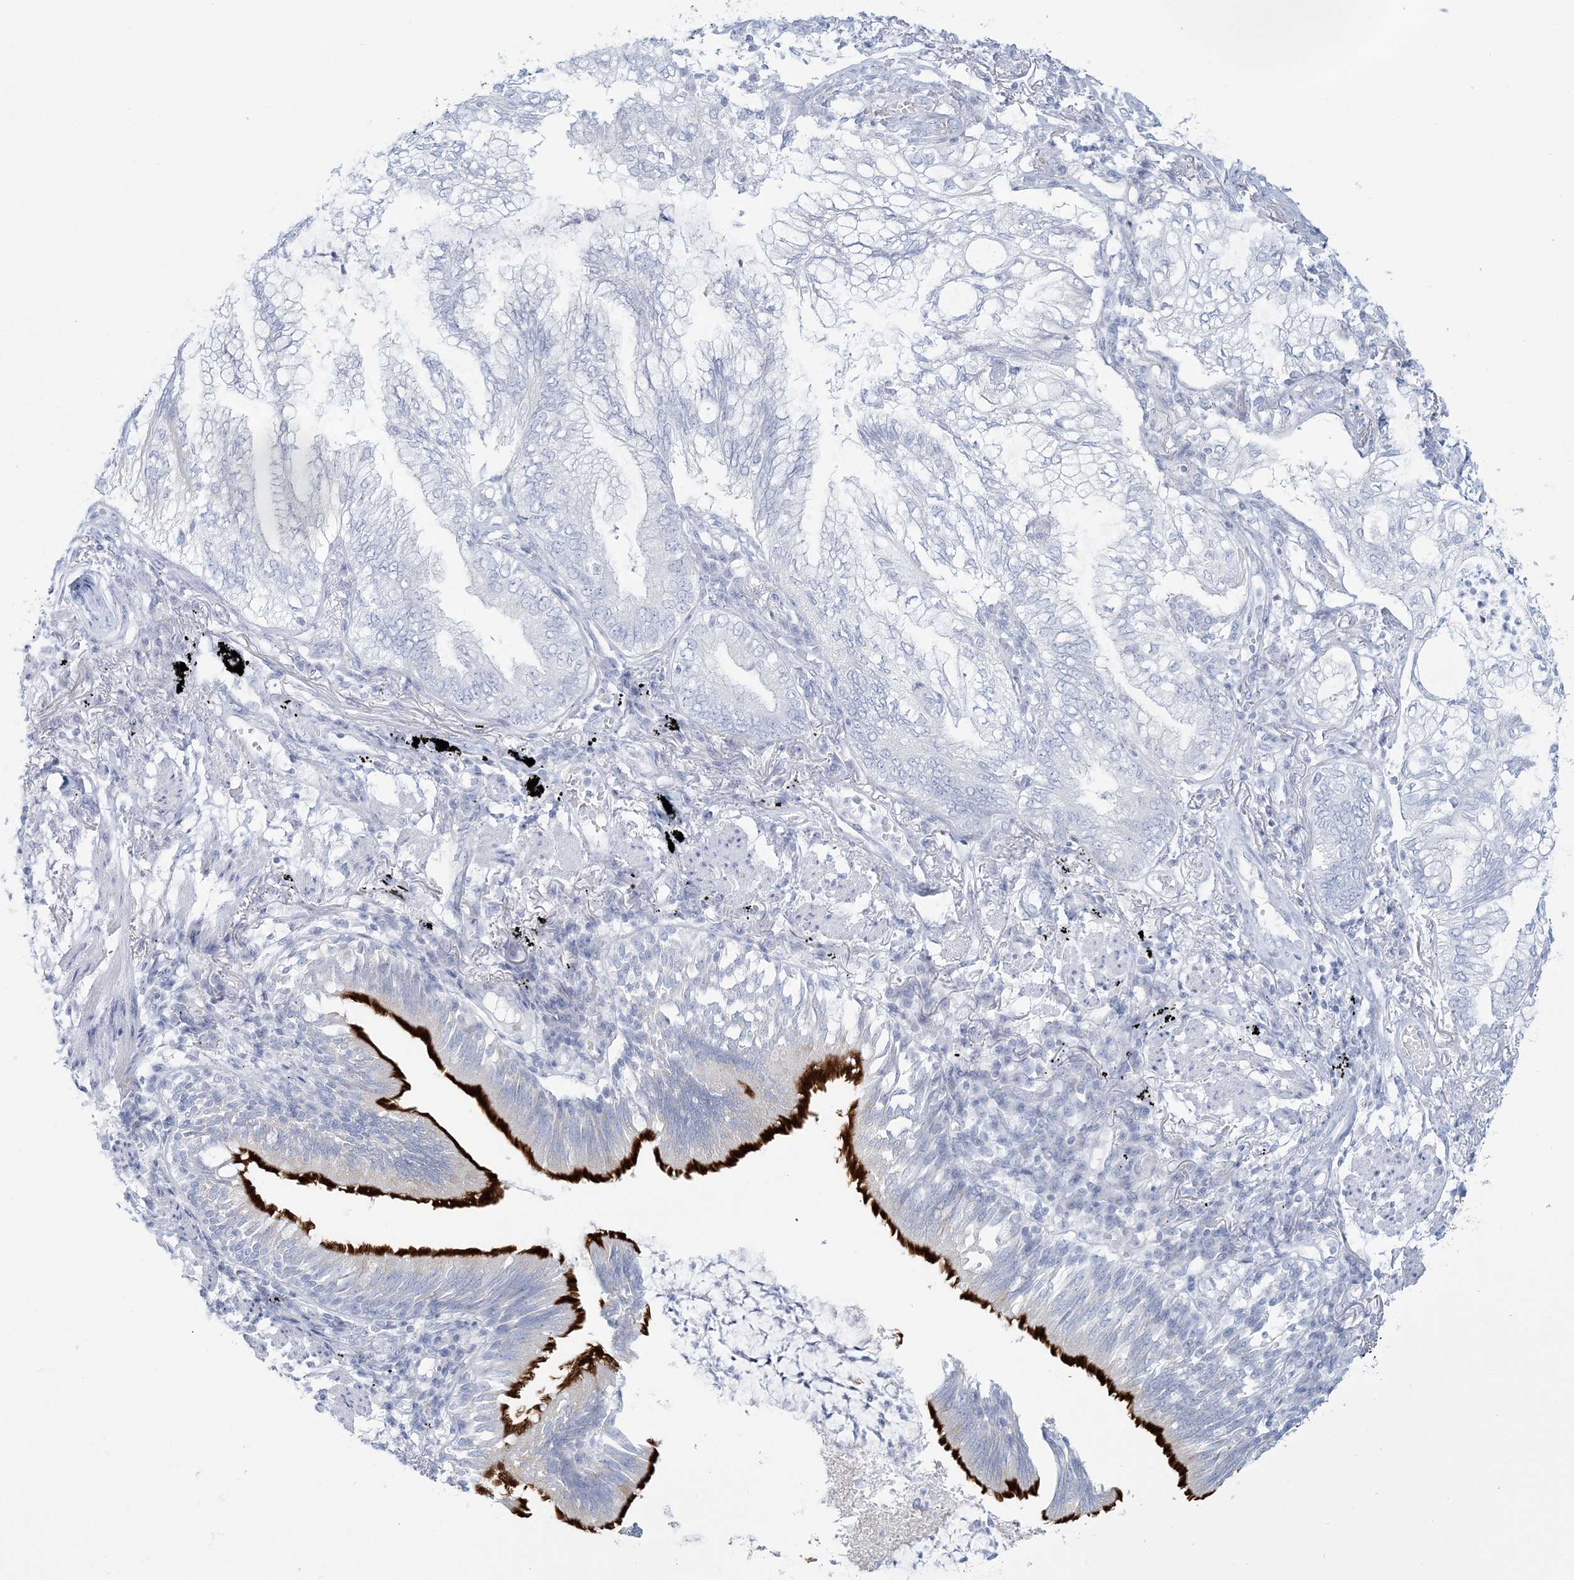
{"staining": {"intensity": "negative", "quantity": "none", "location": "none"}, "tissue": "lung cancer", "cell_type": "Tumor cells", "image_type": "cancer", "snomed": [{"axis": "morphology", "description": "Adenocarcinoma, NOS"}, {"axis": "topography", "description": "Lung"}], "caption": "Micrograph shows no protein expression in tumor cells of lung cancer (adenocarcinoma) tissue.", "gene": "ADGB", "patient": {"sex": "female", "age": 70}}